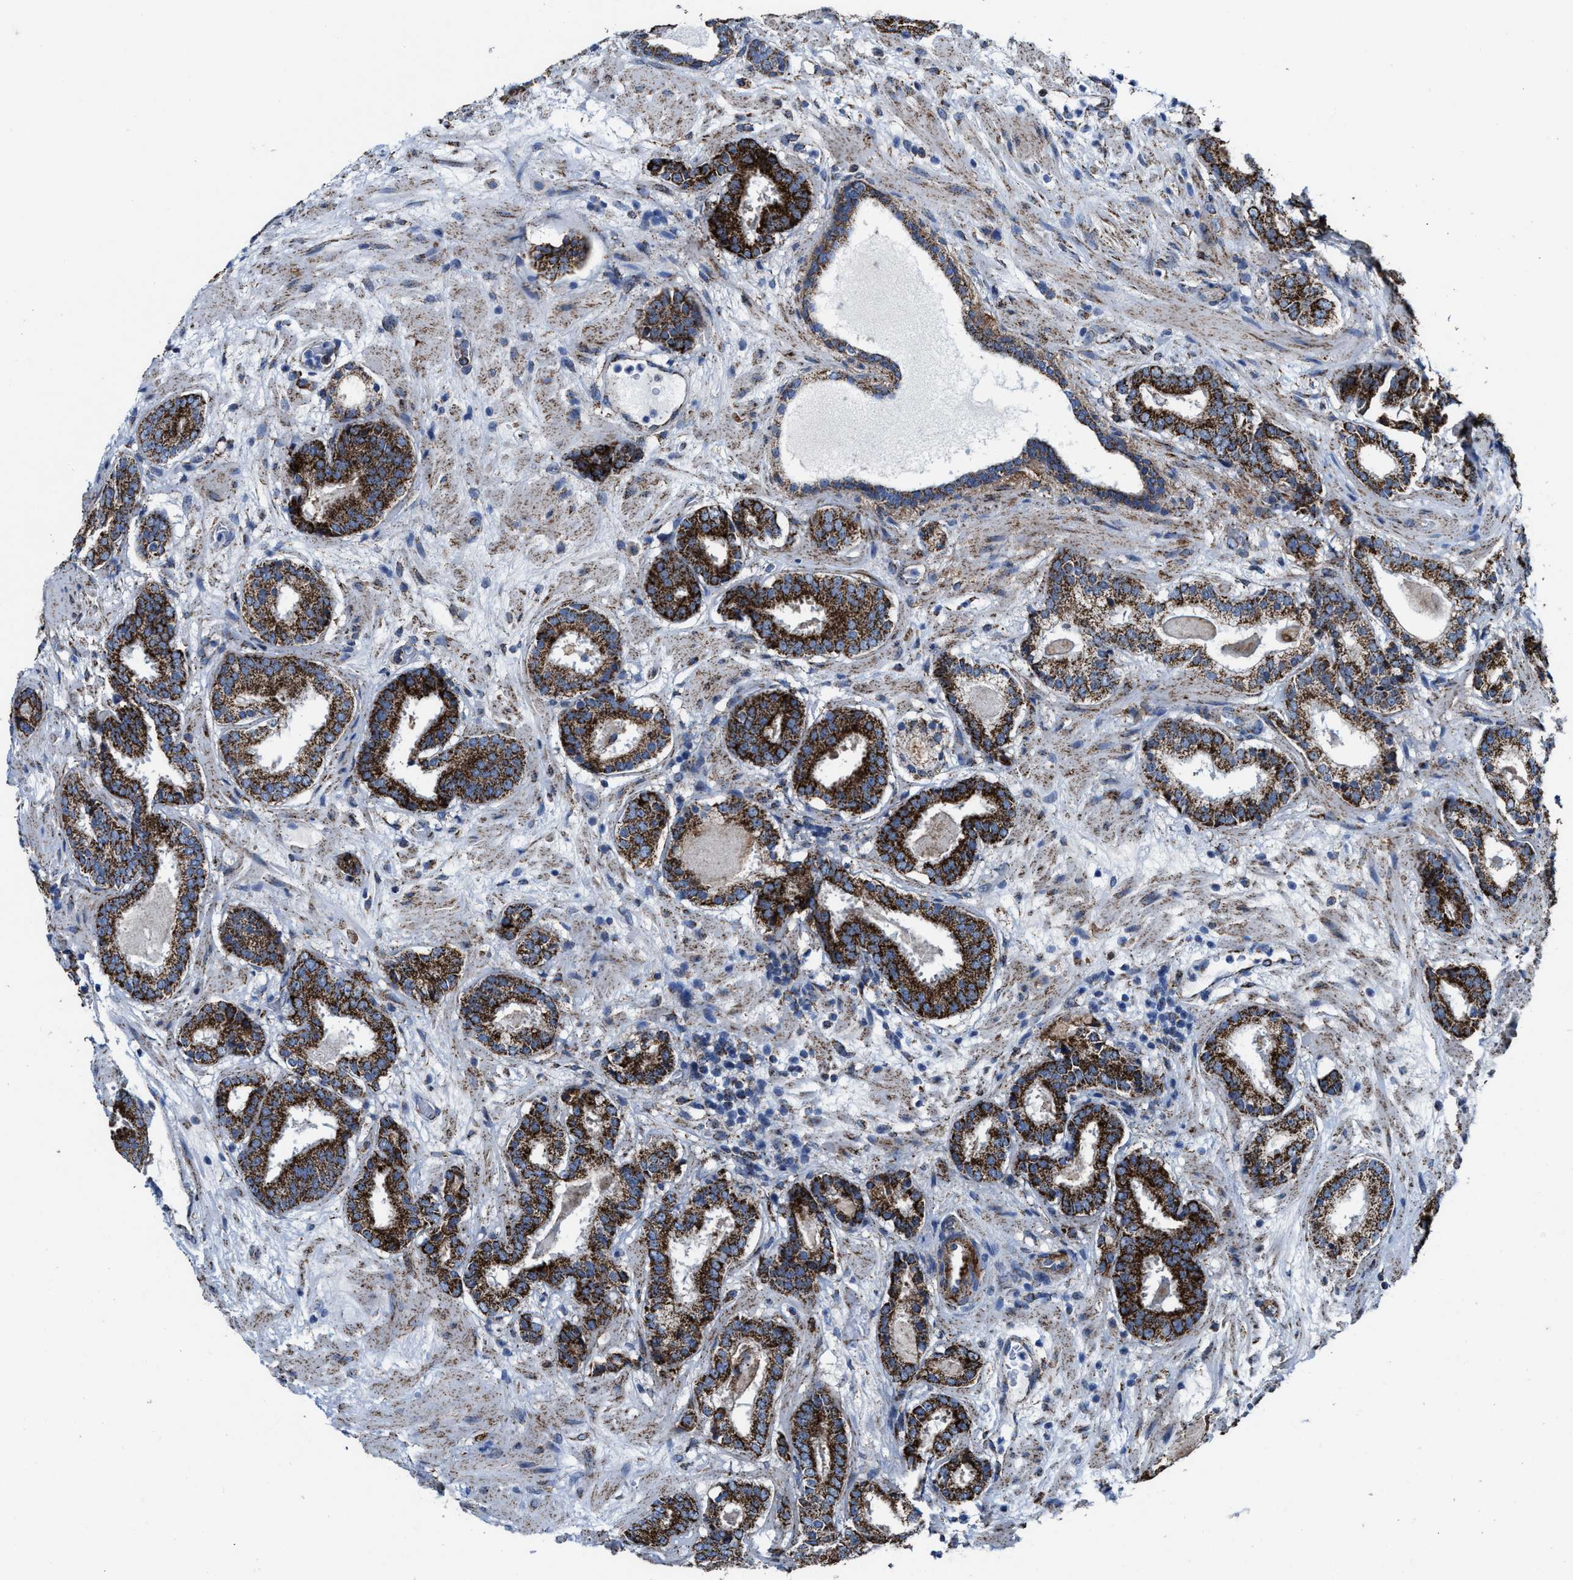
{"staining": {"intensity": "strong", "quantity": ">75%", "location": "cytoplasmic/membranous"}, "tissue": "prostate cancer", "cell_type": "Tumor cells", "image_type": "cancer", "snomed": [{"axis": "morphology", "description": "Adenocarcinoma, Low grade"}, {"axis": "topography", "description": "Prostate"}], "caption": "Human prostate cancer stained for a protein (brown) exhibits strong cytoplasmic/membranous positive expression in approximately >75% of tumor cells.", "gene": "ALDH1B1", "patient": {"sex": "male", "age": 69}}